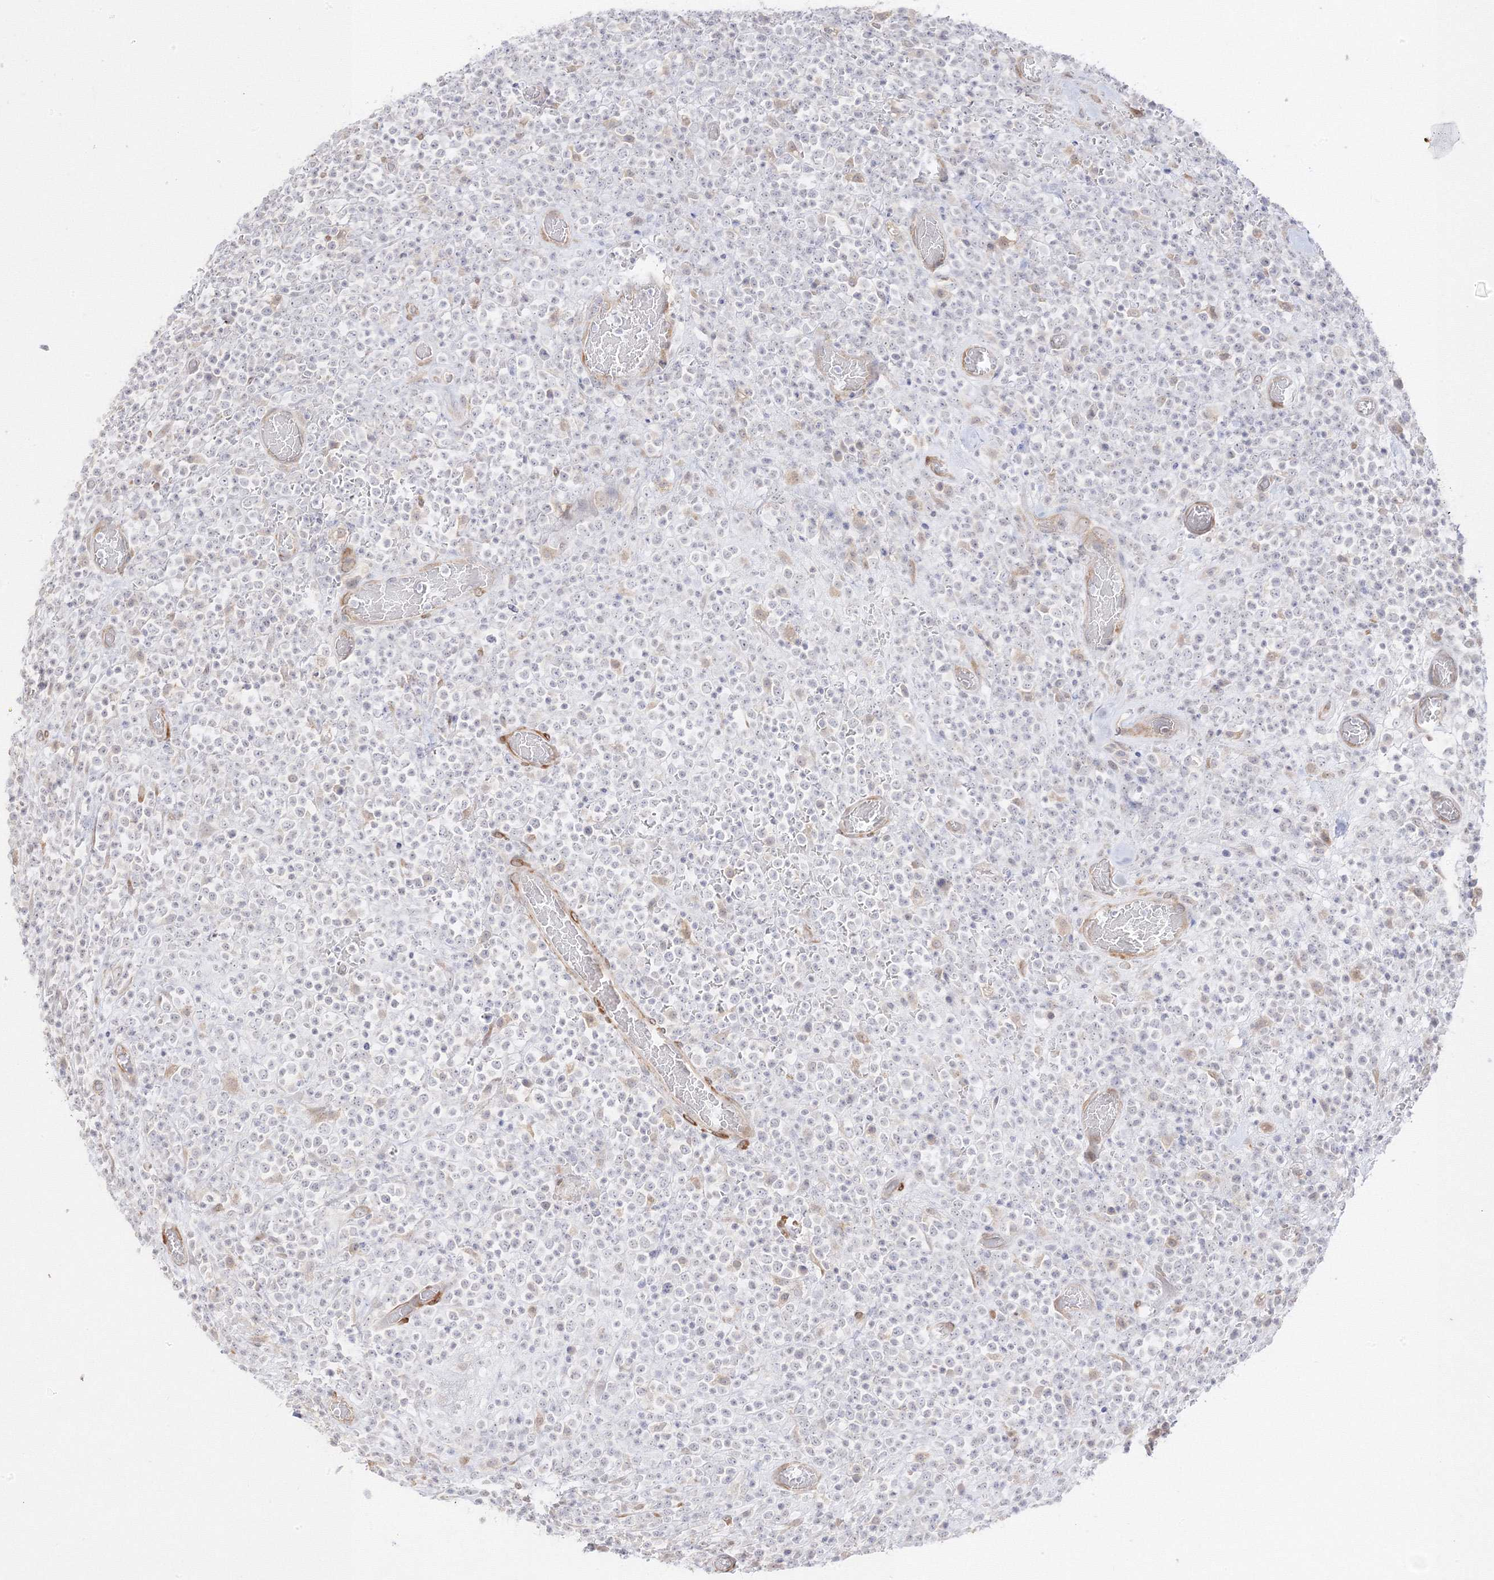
{"staining": {"intensity": "negative", "quantity": "none", "location": "none"}, "tissue": "lymphoma", "cell_type": "Tumor cells", "image_type": "cancer", "snomed": [{"axis": "morphology", "description": "Malignant lymphoma, non-Hodgkin's type, High grade"}, {"axis": "topography", "description": "Colon"}], "caption": "Protein analysis of malignant lymphoma, non-Hodgkin's type (high-grade) demonstrates no significant staining in tumor cells.", "gene": "C2CD2", "patient": {"sex": "female", "age": 53}}